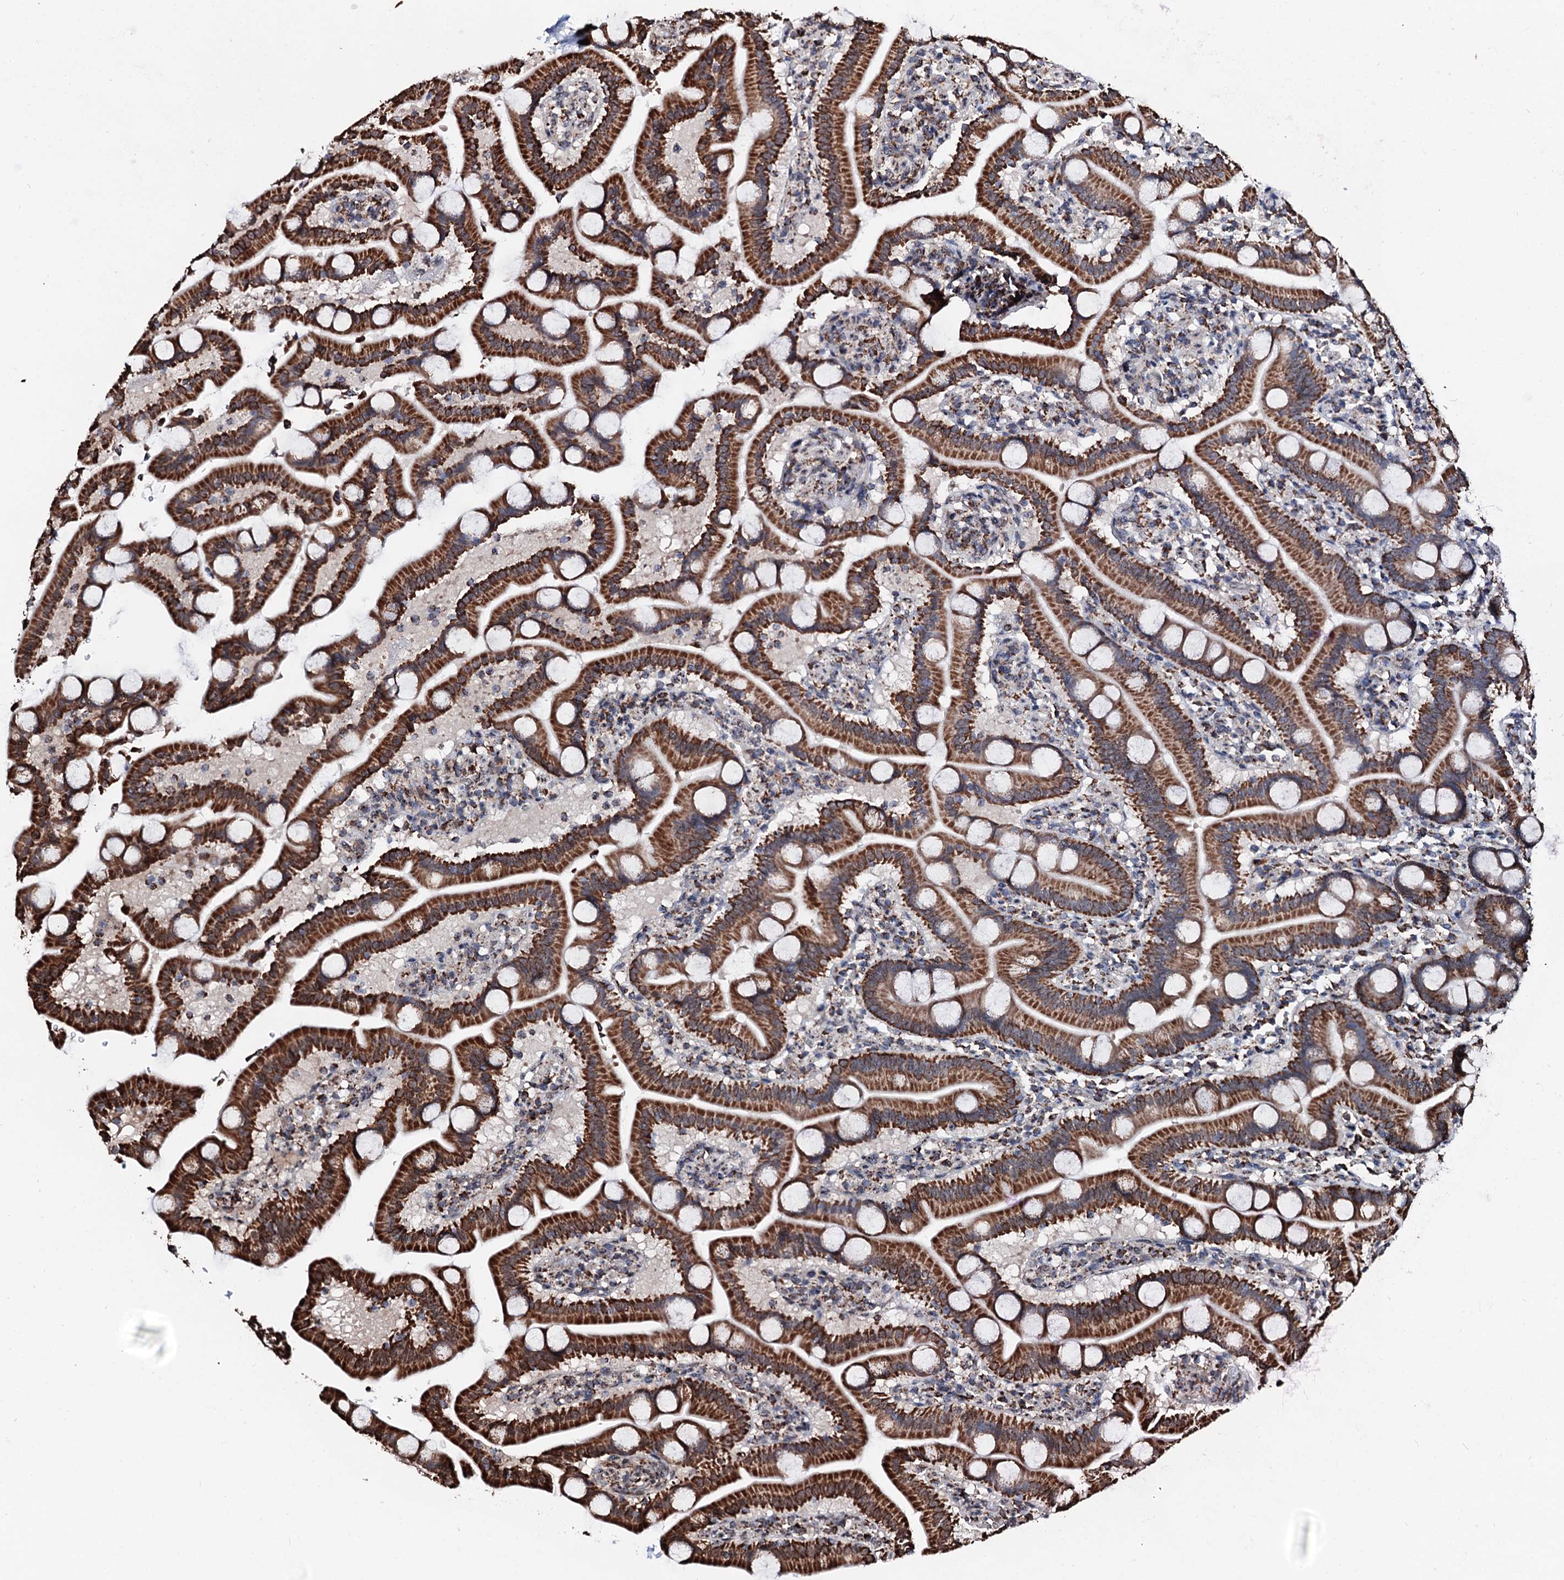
{"staining": {"intensity": "strong", "quantity": ">75%", "location": "cytoplasmic/membranous"}, "tissue": "duodenum", "cell_type": "Glandular cells", "image_type": "normal", "snomed": [{"axis": "morphology", "description": "Normal tissue, NOS"}, {"axis": "topography", "description": "Duodenum"}], "caption": "This is an image of IHC staining of unremarkable duodenum, which shows strong staining in the cytoplasmic/membranous of glandular cells.", "gene": "SECISBP2L", "patient": {"sex": "male", "age": 55}}